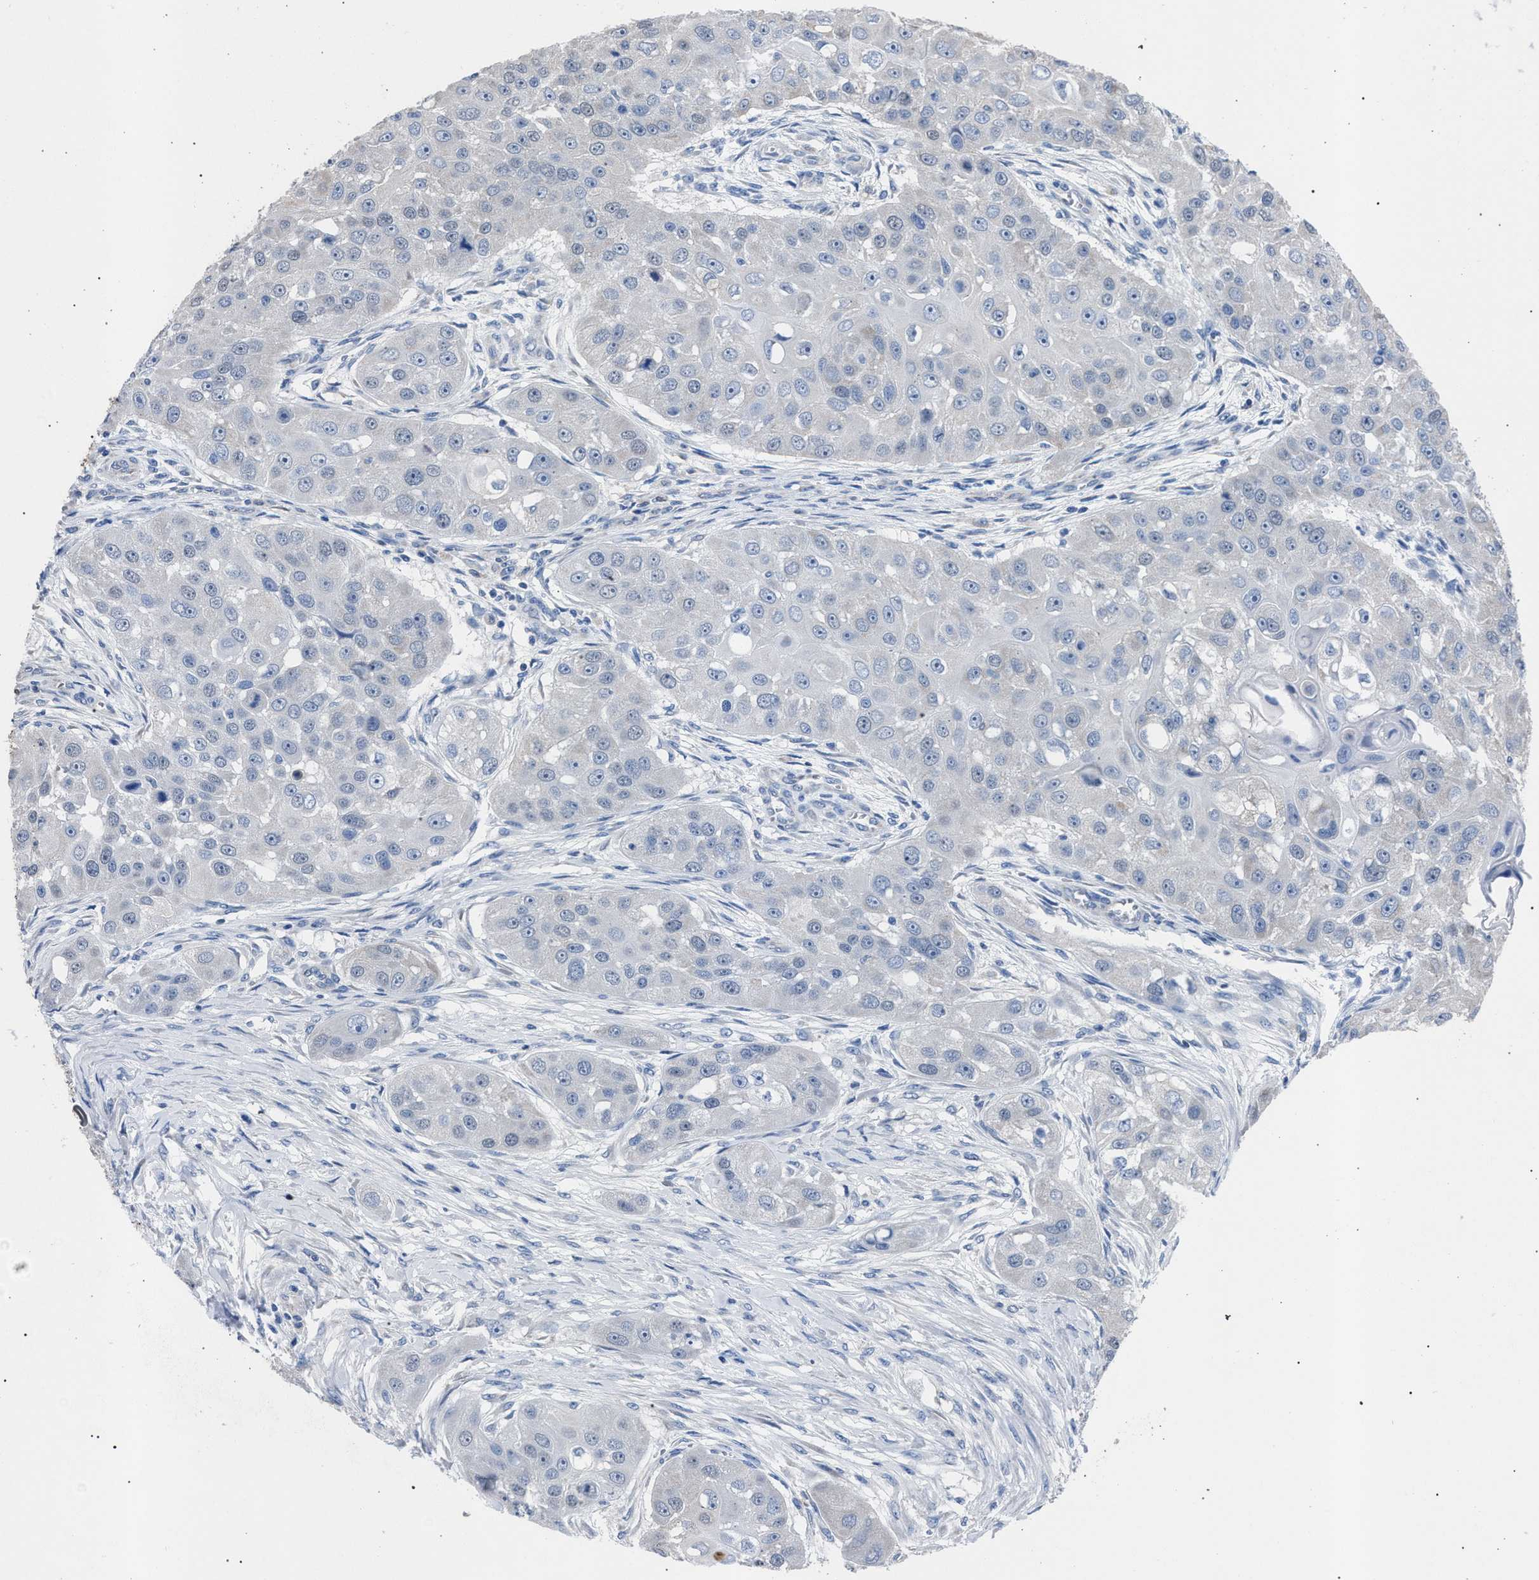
{"staining": {"intensity": "negative", "quantity": "none", "location": "none"}, "tissue": "head and neck cancer", "cell_type": "Tumor cells", "image_type": "cancer", "snomed": [{"axis": "morphology", "description": "Normal tissue, NOS"}, {"axis": "morphology", "description": "Squamous cell carcinoma, NOS"}, {"axis": "topography", "description": "Skeletal muscle"}, {"axis": "topography", "description": "Head-Neck"}], "caption": "An image of squamous cell carcinoma (head and neck) stained for a protein displays no brown staining in tumor cells. (DAB IHC visualized using brightfield microscopy, high magnification).", "gene": "CRYZ", "patient": {"sex": "male", "age": 51}}